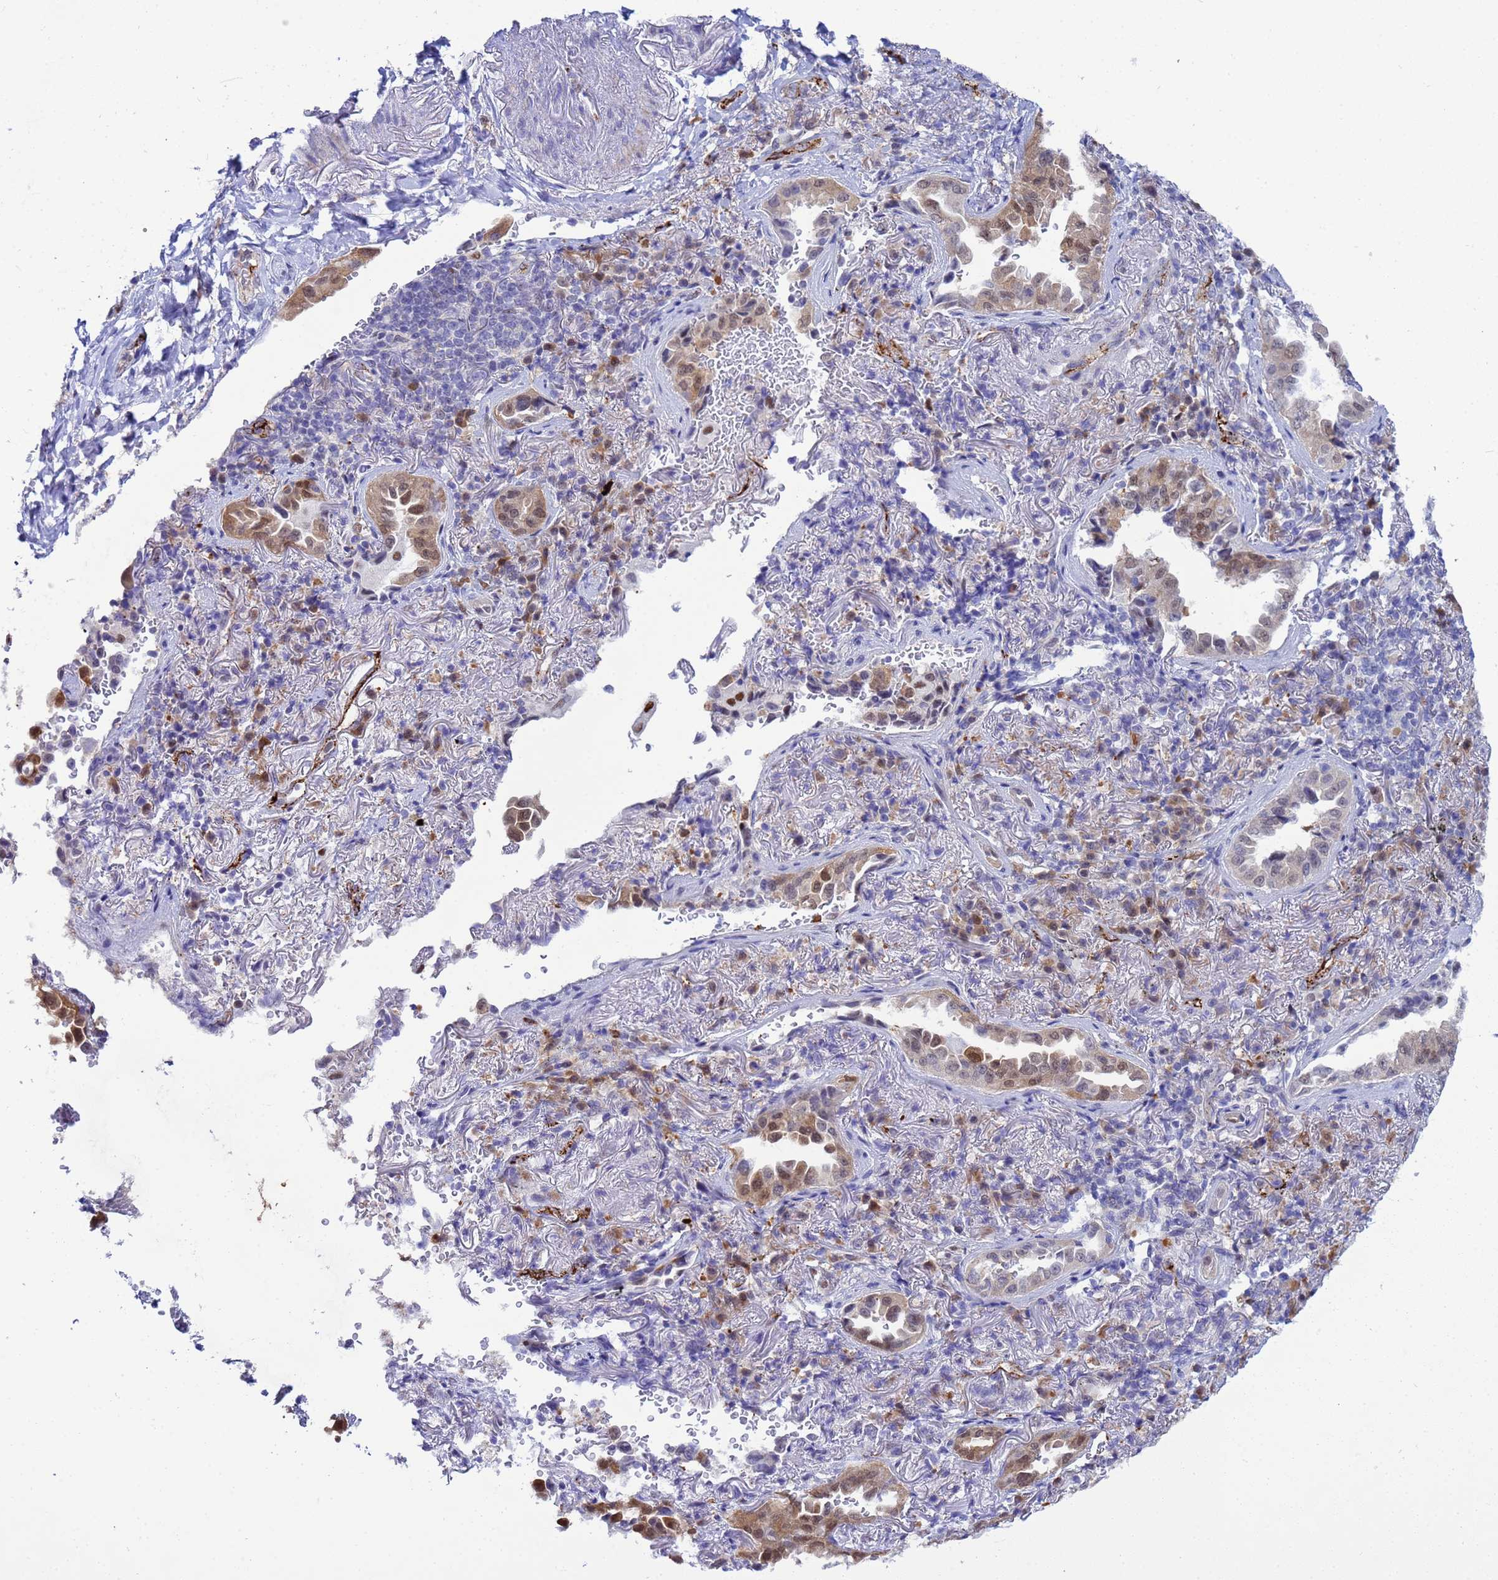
{"staining": {"intensity": "moderate", "quantity": ">75%", "location": "cytoplasmic/membranous,nuclear"}, "tissue": "lung cancer", "cell_type": "Tumor cells", "image_type": "cancer", "snomed": [{"axis": "morphology", "description": "Adenocarcinoma, NOS"}, {"axis": "topography", "description": "Lung"}], "caption": "This is a micrograph of IHC staining of lung cancer (adenocarcinoma), which shows moderate positivity in the cytoplasmic/membranous and nuclear of tumor cells.", "gene": "SLC25A37", "patient": {"sex": "female", "age": 69}}